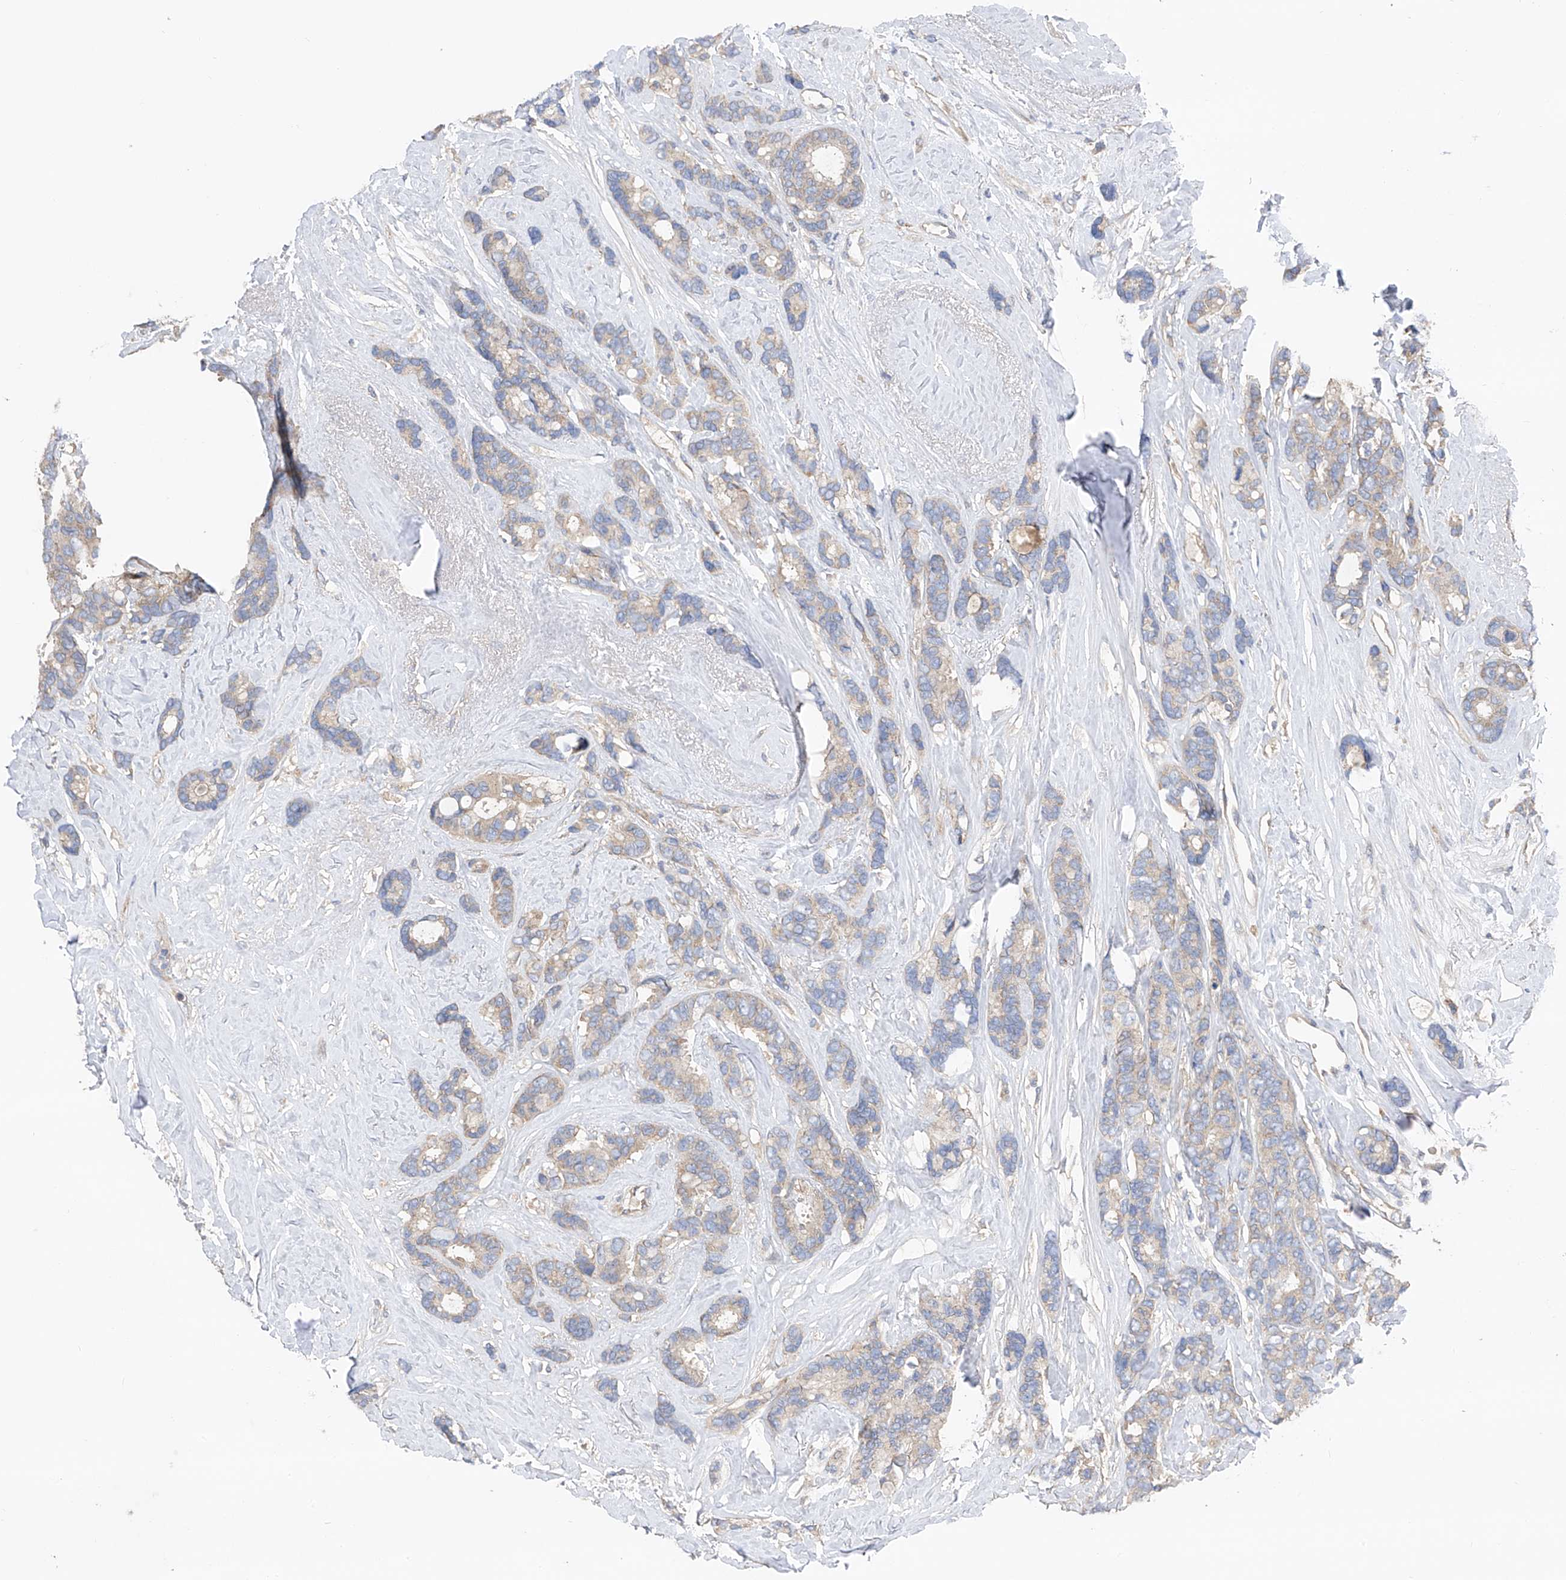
{"staining": {"intensity": "weak", "quantity": "25%-75%", "location": "cytoplasmic/membranous"}, "tissue": "breast cancer", "cell_type": "Tumor cells", "image_type": "cancer", "snomed": [{"axis": "morphology", "description": "Duct carcinoma"}, {"axis": "topography", "description": "Breast"}], "caption": "High-magnification brightfield microscopy of intraductal carcinoma (breast) stained with DAB (brown) and counterstained with hematoxylin (blue). tumor cells exhibit weak cytoplasmic/membranous staining is identified in about25%-75% of cells.", "gene": "PTK2", "patient": {"sex": "female", "age": 87}}